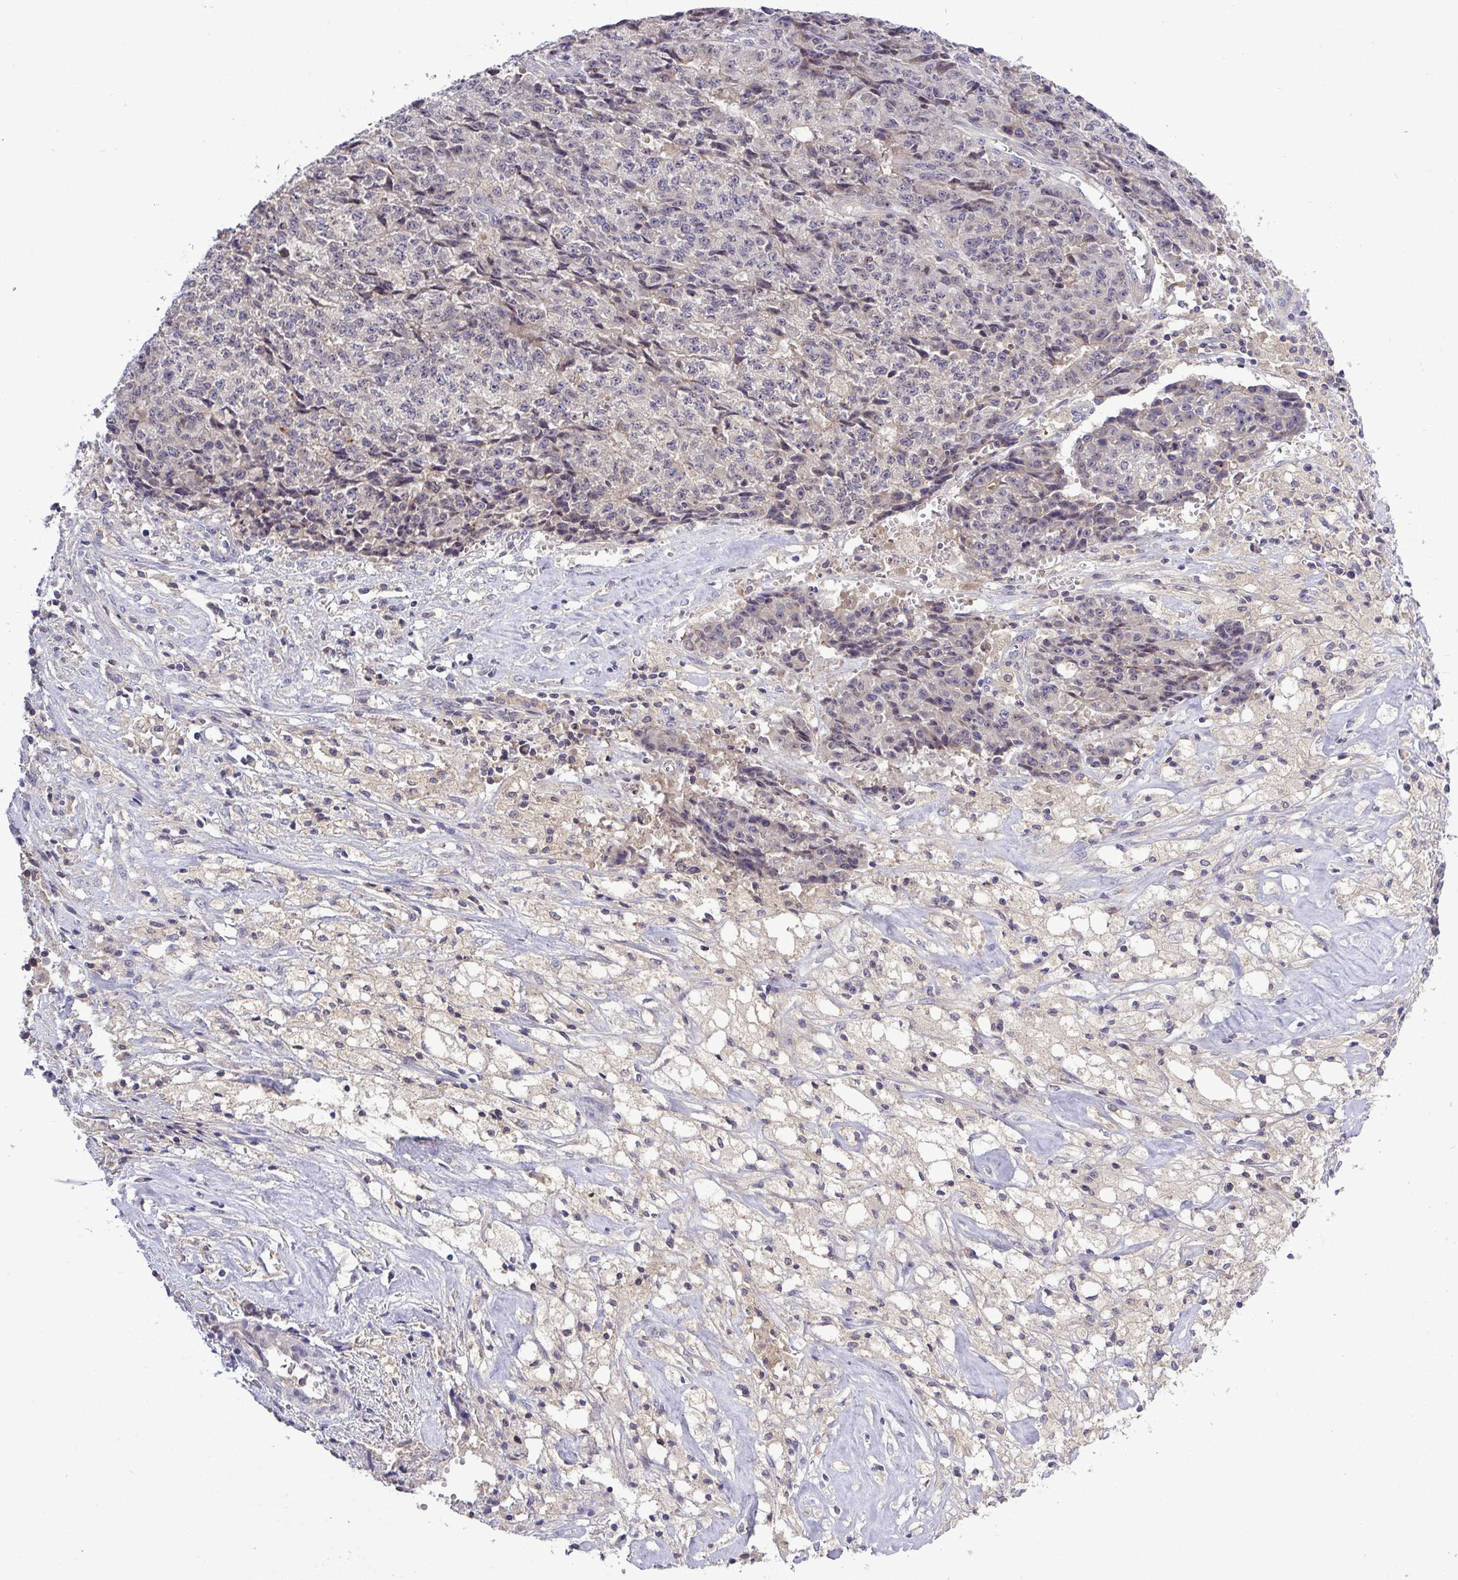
{"staining": {"intensity": "negative", "quantity": "none", "location": "none"}, "tissue": "ovarian cancer", "cell_type": "Tumor cells", "image_type": "cancer", "snomed": [{"axis": "morphology", "description": "Carcinoma, endometroid"}, {"axis": "topography", "description": "Ovary"}], "caption": "Immunohistochemistry of ovarian cancer (endometroid carcinoma) shows no positivity in tumor cells.", "gene": "TMEM62", "patient": {"sex": "female", "age": 42}}